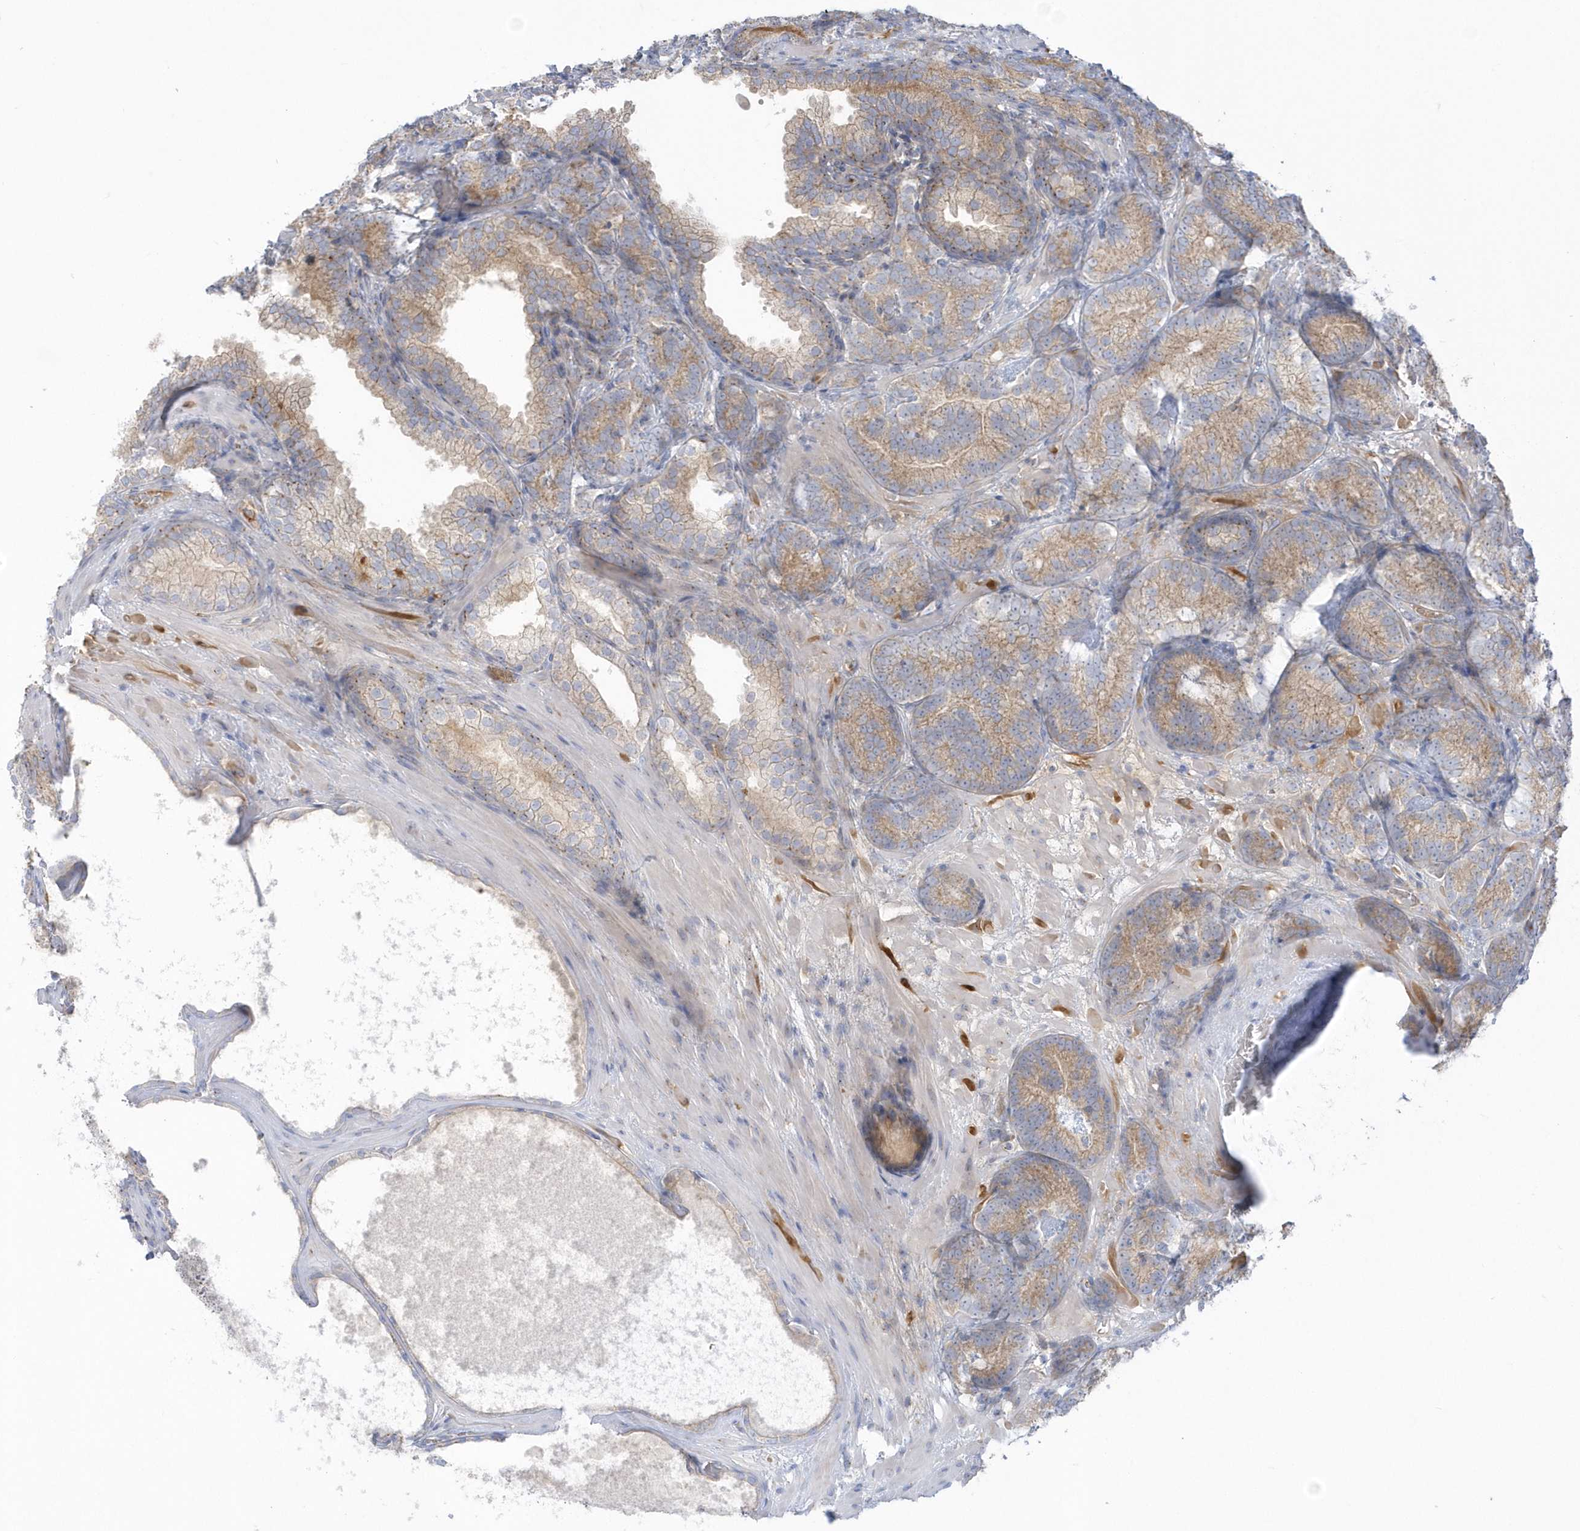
{"staining": {"intensity": "moderate", "quantity": ">75%", "location": "cytoplasmic/membranous"}, "tissue": "prostate cancer", "cell_type": "Tumor cells", "image_type": "cancer", "snomed": [{"axis": "morphology", "description": "Adenocarcinoma, High grade"}, {"axis": "topography", "description": "Prostate"}], "caption": "Moderate cytoplasmic/membranous protein staining is seen in about >75% of tumor cells in prostate adenocarcinoma (high-grade). Using DAB (3,3'-diaminobenzidine) (brown) and hematoxylin (blue) stains, captured at high magnification using brightfield microscopy.", "gene": "SEMA3D", "patient": {"sex": "male", "age": 66}}